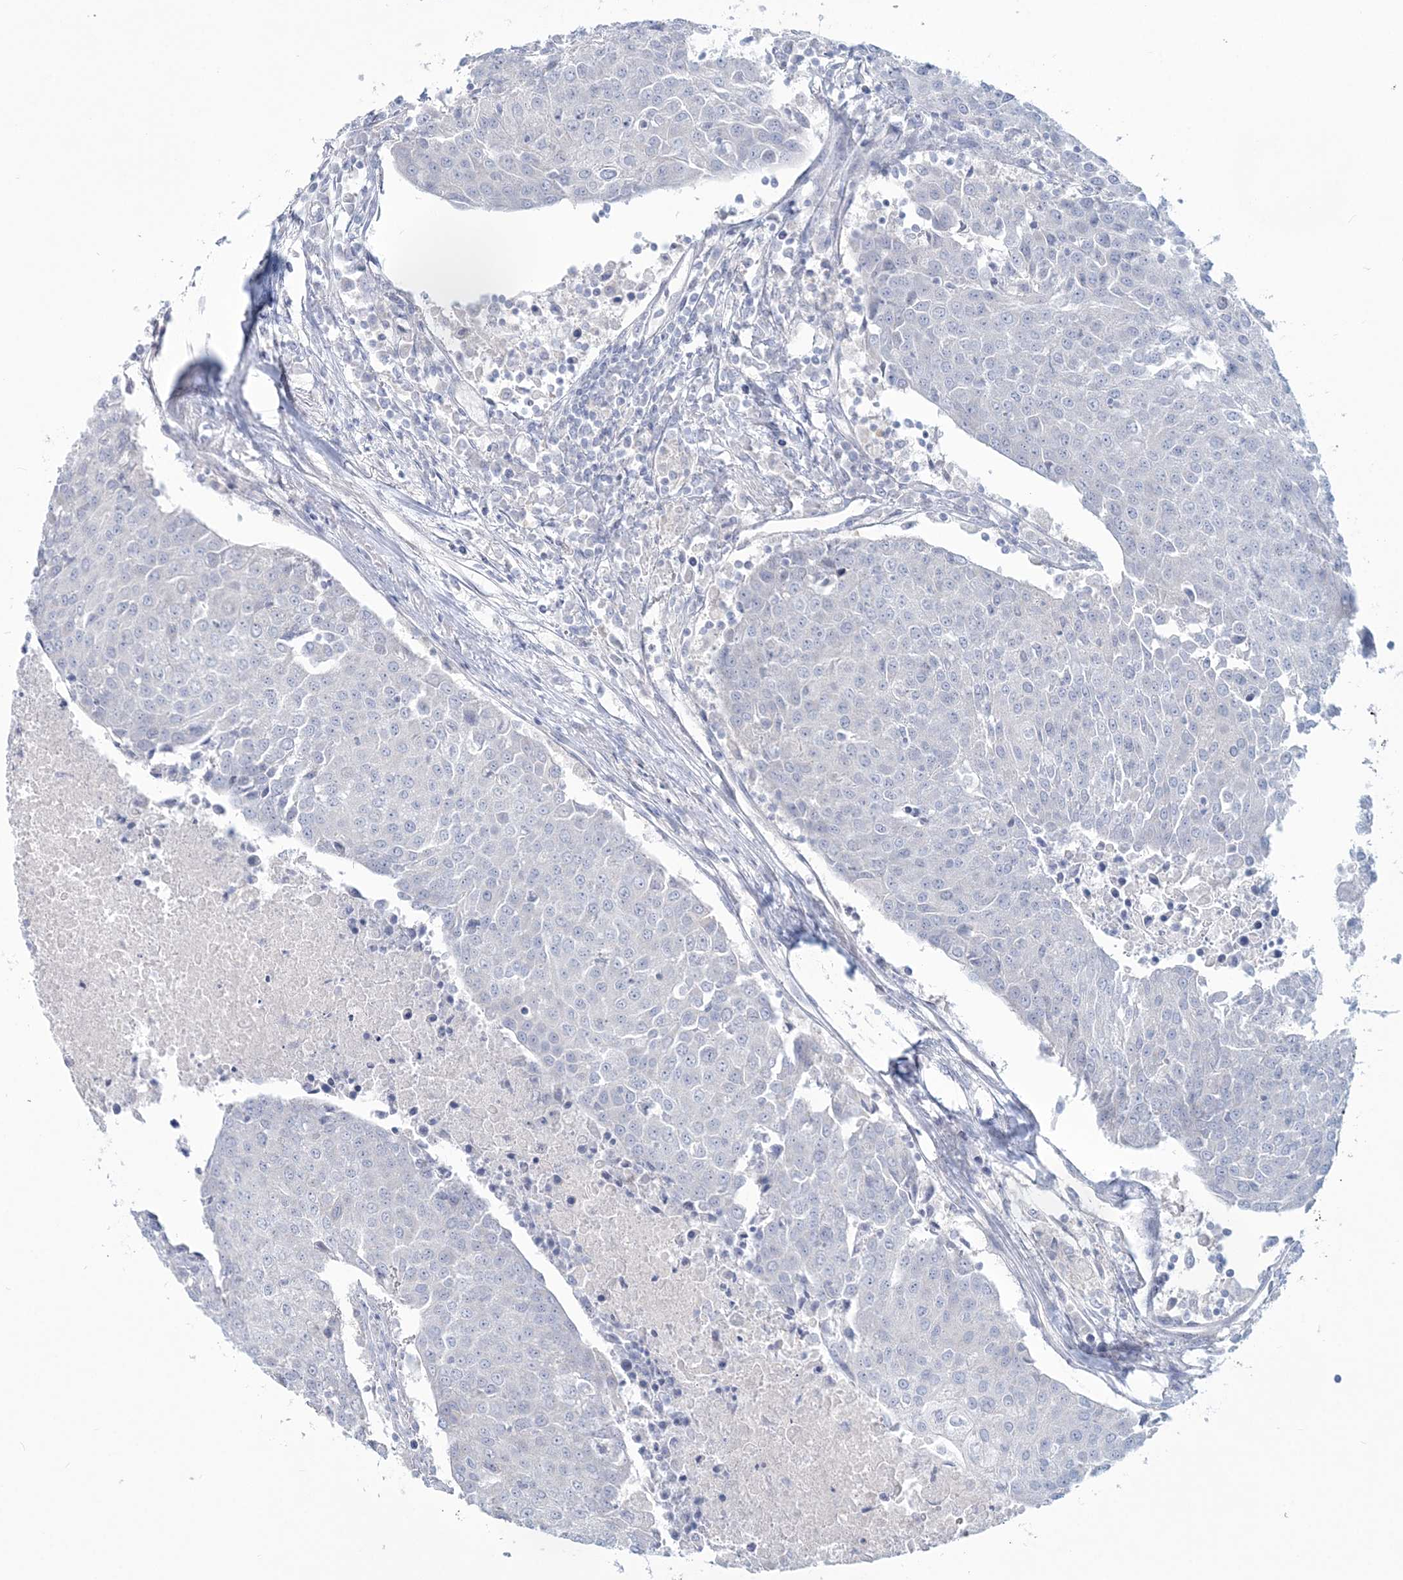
{"staining": {"intensity": "negative", "quantity": "none", "location": "none"}, "tissue": "urothelial cancer", "cell_type": "Tumor cells", "image_type": "cancer", "snomed": [{"axis": "morphology", "description": "Urothelial carcinoma, High grade"}, {"axis": "topography", "description": "Urinary bladder"}], "caption": "There is no significant expression in tumor cells of high-grade urothelial carcinoma.", "gene": "ADGB", "patient": {"sex": "female", "age": 85}}